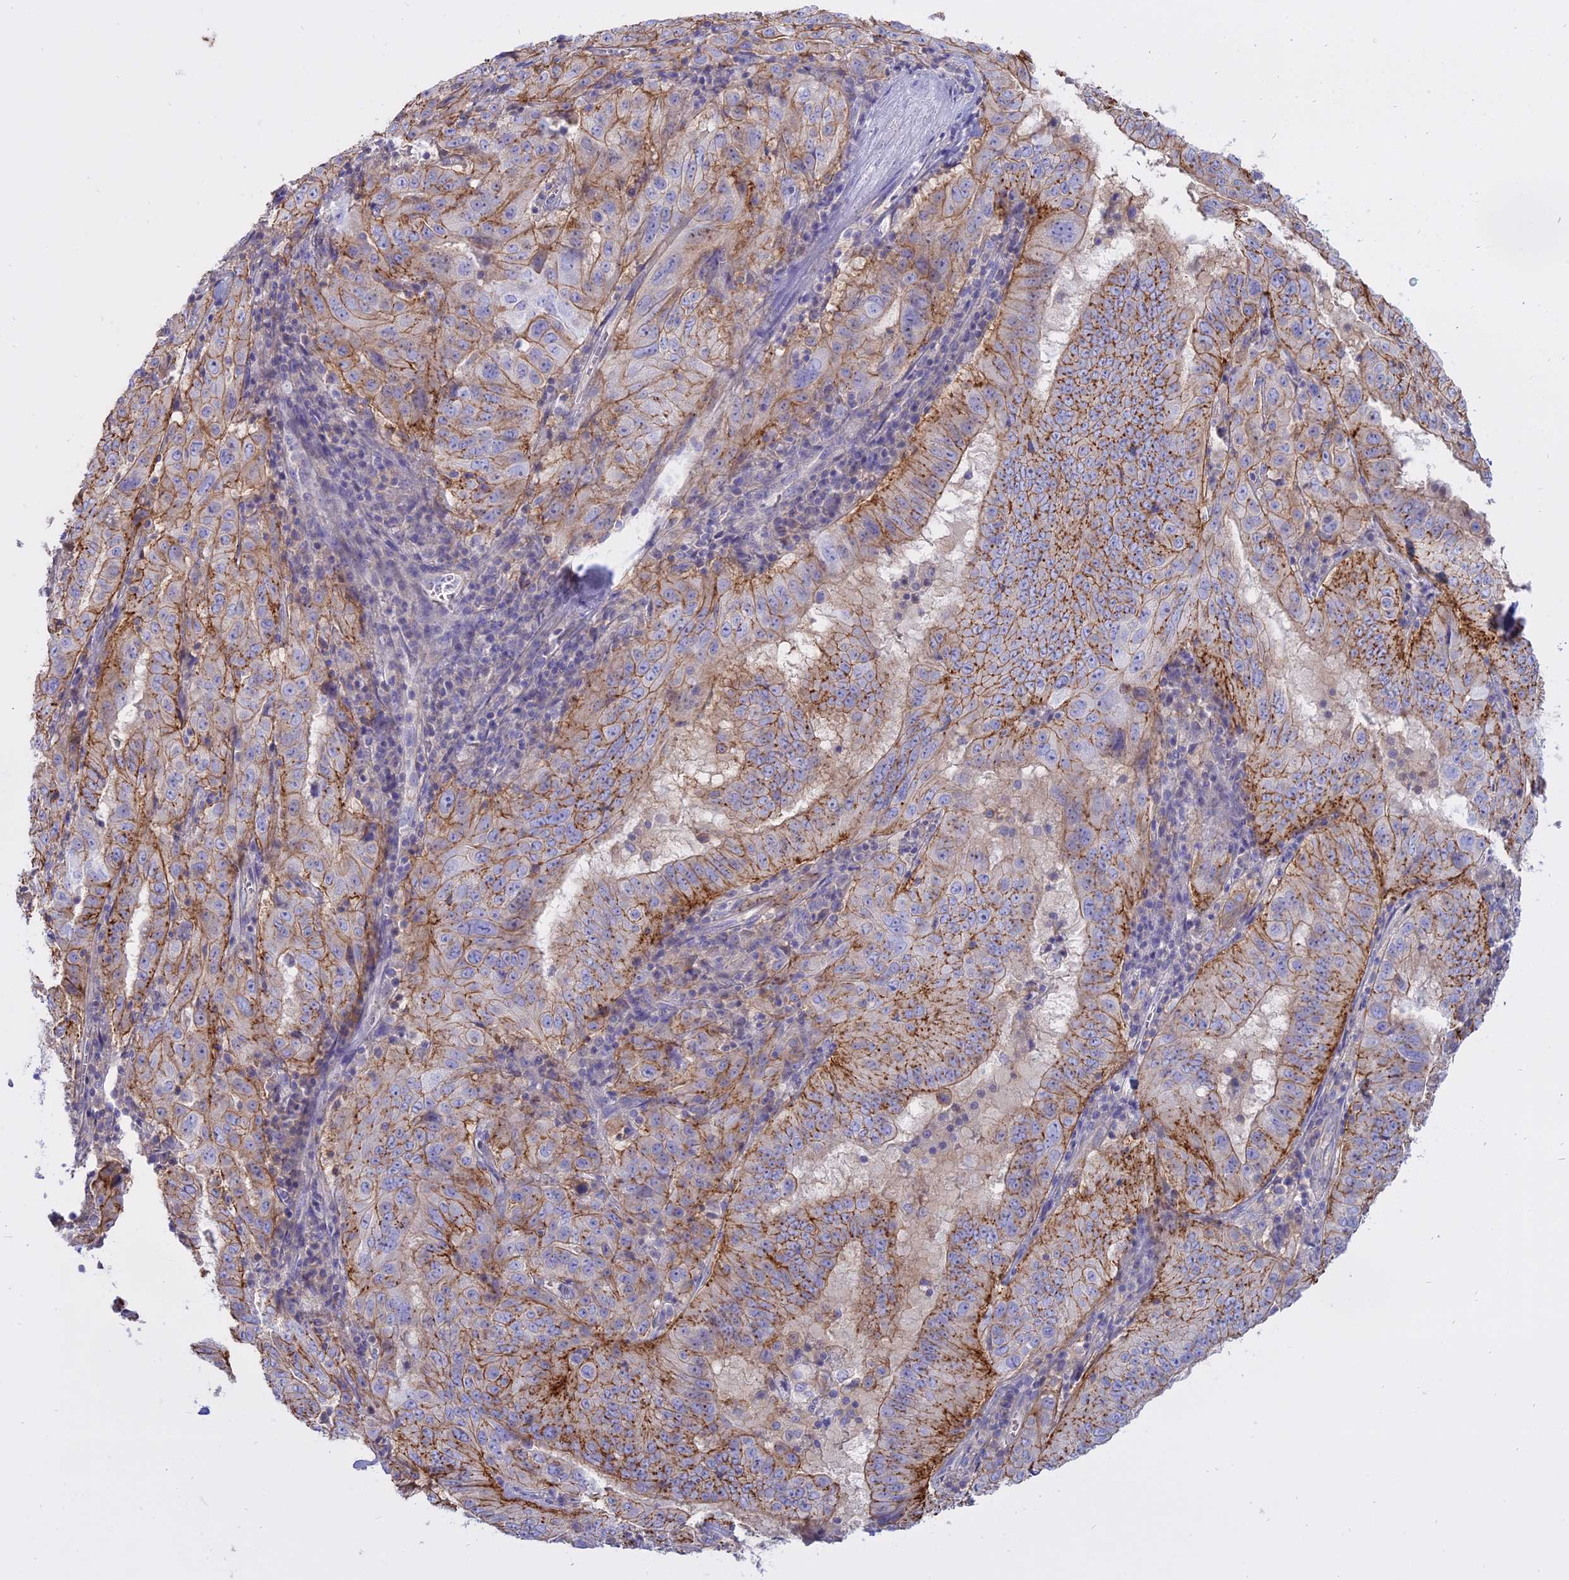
{"staining": {"intensity": "moderate", "quantity": "25%-75%", "location": "cytoplasmic/membranous"}, "tissue": "pancreatic cancer", "cell_type": "Tumor cells", "image_type": "cancer", "snomed": [{"axis": "morphology", "description": "Adenocarcinoma, NOS"}, {"axis": "topography", "description": "Pancreas"}], "caption": "Pancreatic adenocarcinoma stained with DAB (3,3'-diaminobenzidine) immunohistochemistry (IHC) shows medium levels of moderate cytoplasmic/membranous positivity in approximately 25%-75% of tumor cells.", "gene": "AHCYL1", "patient": {"sex": "male", "age": 63}}